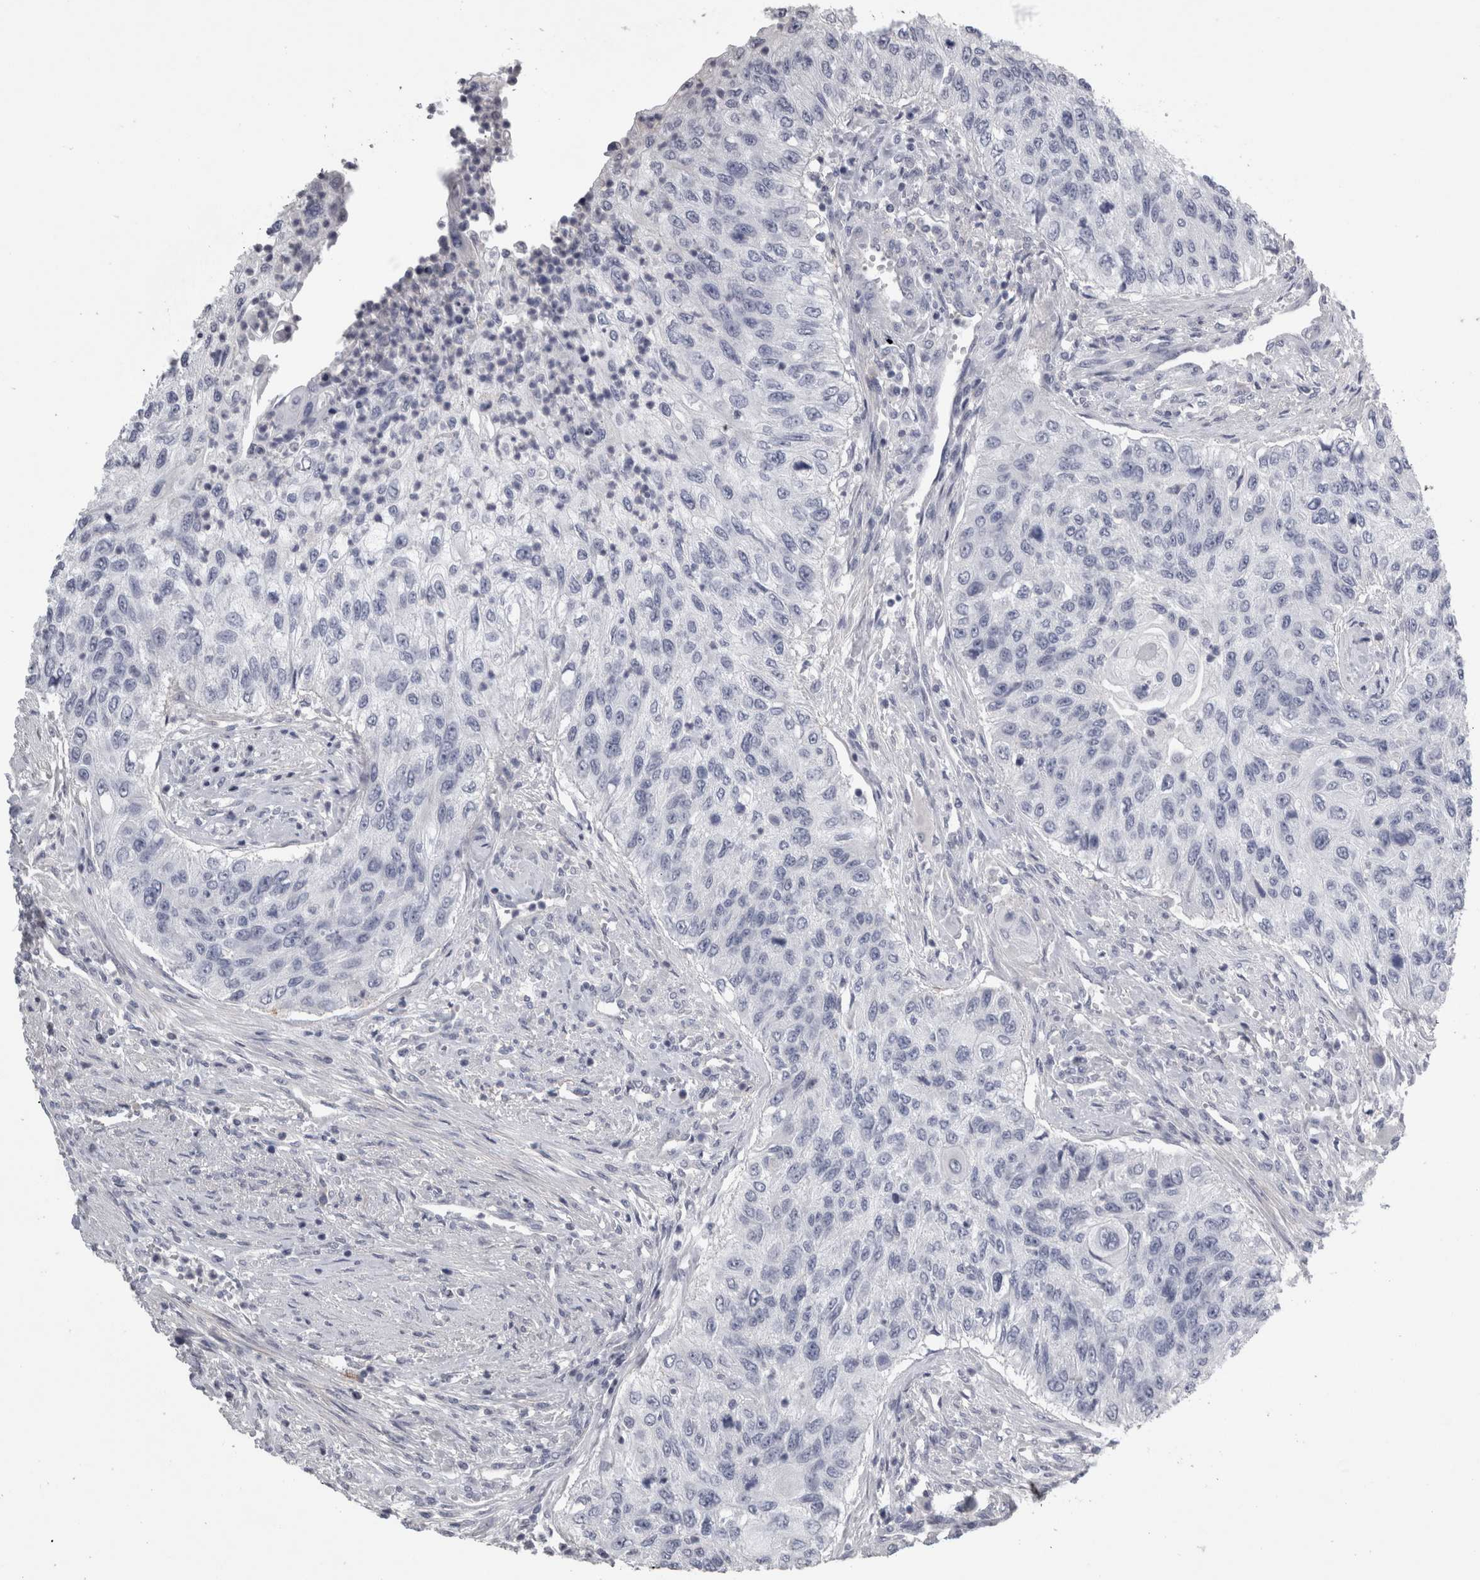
{"staining": {"intensity": "negative", "quantity": "none", "location": "none"}, "tissue": "urothelial cancer", "cell_type": "Tumor cells", "image_type": "cancer", "snomed": [{"axis": "morphology", "description": "Urothelial carcinoma, High grade"}, {"axis": "topography", "description": "Urinary bladder"}], "caption": "IHC photomicrograph of neoplastic tissue: urothelial cancer stained with DAB (3,3'-diaminobenzidine) displays no significant protein positivity in tumor cells. Nuclei are stained in blue.", "gene": "TCAP", "patient": {"sex": "female", "age": 60}}